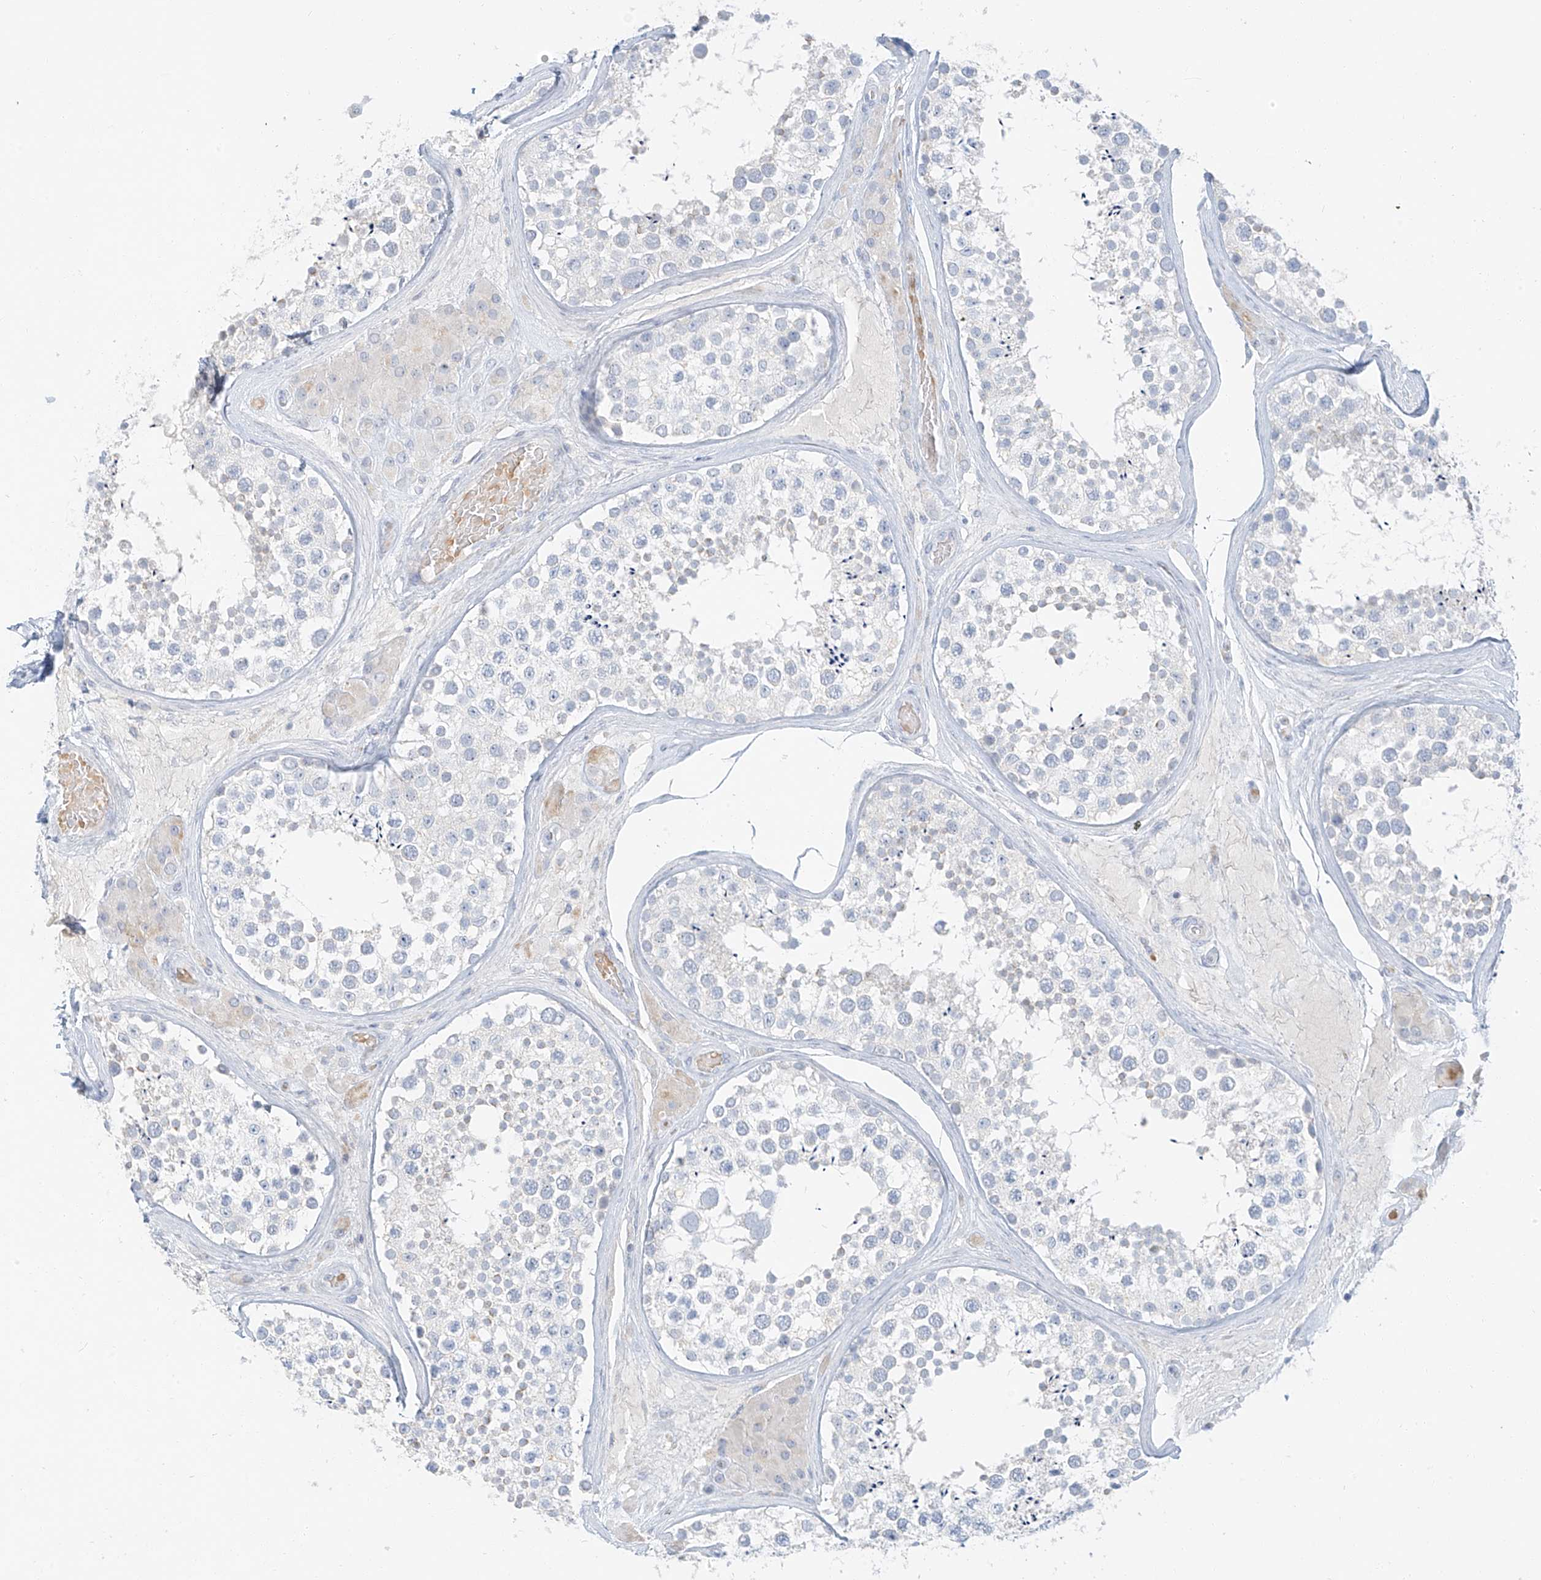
{"staining": {"intensity": "negative", "quantity": "none", "location": "none"}, "tissue": "testis", "cell_type": "Cells in seminiferous ducts", "image_type": "normal", "snomed": [{"axis": "morphology", "description": "Normal tissue, NOS"}, {"axis": "topography", "description": "Testis"}], "caption": "Immunohistochemistry (IHC) histopathology image of benign testis: human testis stained with DAB reveals no significant protein staining in cells in seminiferous ducts.", "gene": "PGC", "patient": {"sex": "male", "age": 46}}